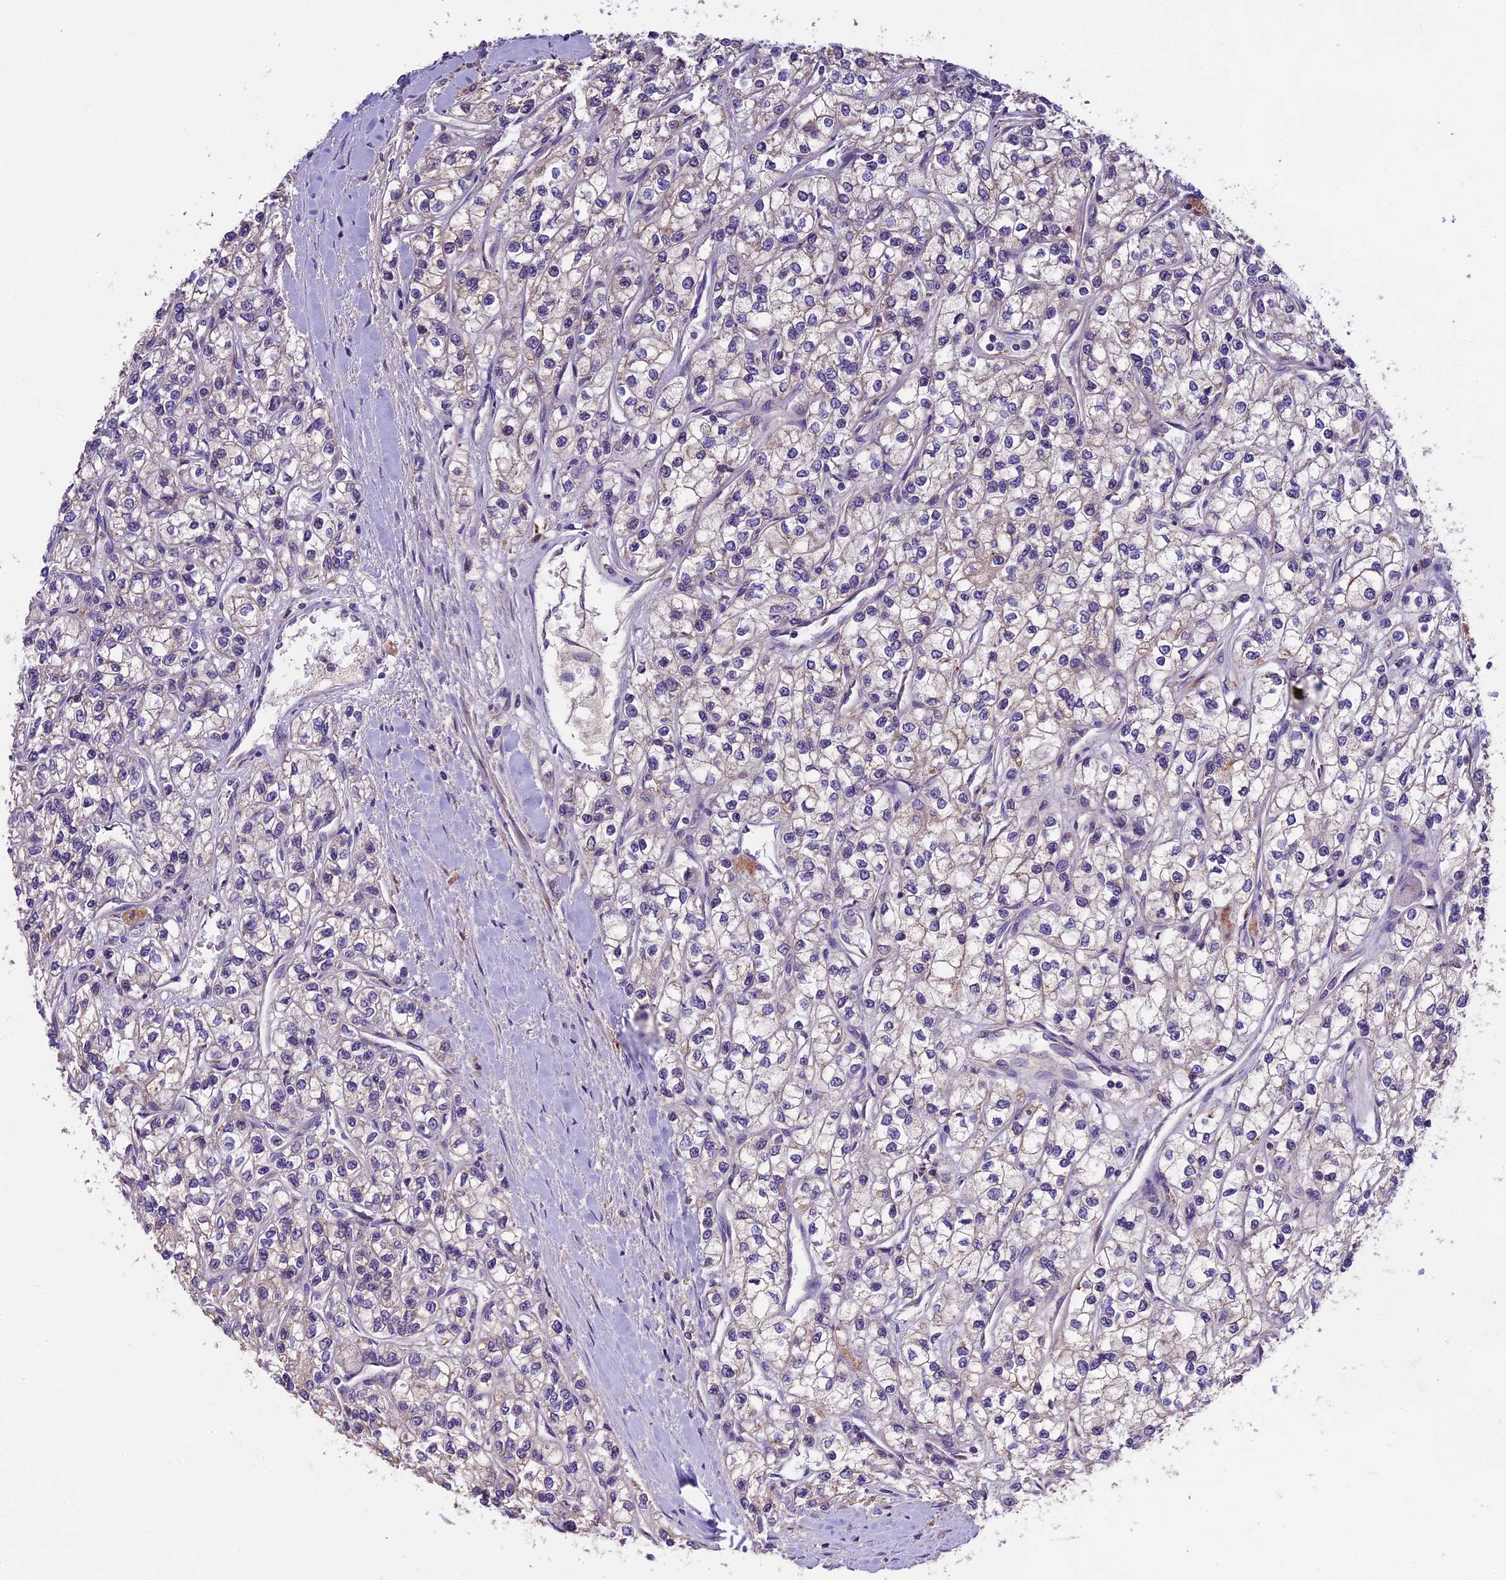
{"staining": {"intensity": "negative", "quantity": "none", "location": "none"}, "tissue": "renal cancer", "cell_type": "Tumor cells", "image_type": "cancer", "snomed": [{"axis": "morphology", "description": "Adenocarcinoma, NOS"}, {"axis": "topography", "description": "Kidney"}], "caption": "Photomicrograph shows no significant protein positivity in tumor cells of renal adenocarcinoma.", "gene": "ABCC10", "patient": {"sex": "male", "age": 80}}